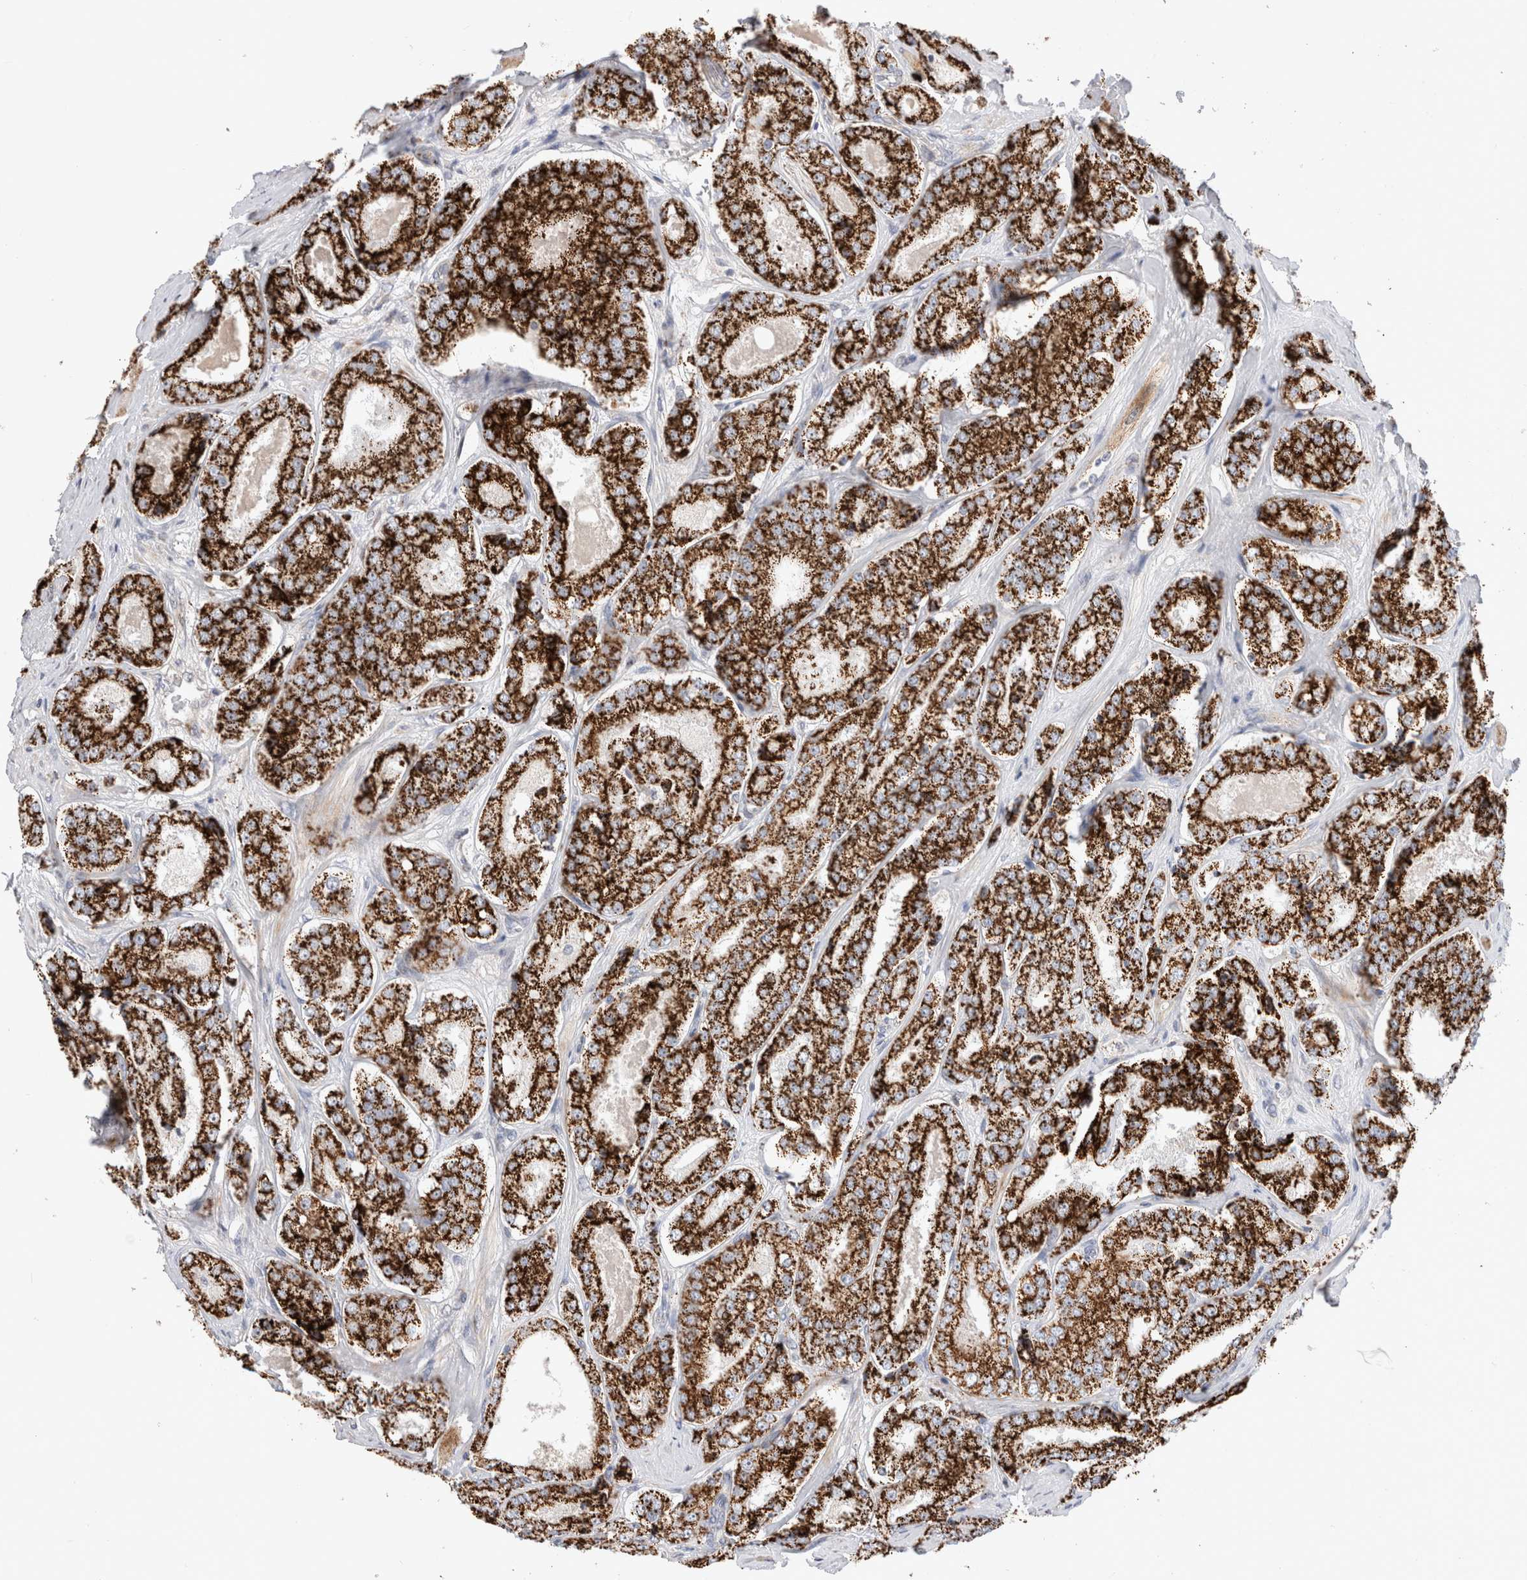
{"staining": {"intensity": "strong", "quantity": ">75%", "location": "cytoplasmic/membranous"}, "tissue": "prostate cancer", "cell_type": "Tumor cells", "image_type": "cancer", "snomed": [{"axis": "morphology", "description": "Adenocarcinoma, High grade"}, {"axis": "topography", "description": "Prostate"}], "caption": "Protein staining of prostate cancer (high-grade adenocarcinoma) tissue shows strong cytoplasmic/membranous staining in about >75% of tumor cells.", "gene": "CHADL", "patient": {"sex": "male", "age": 65}}